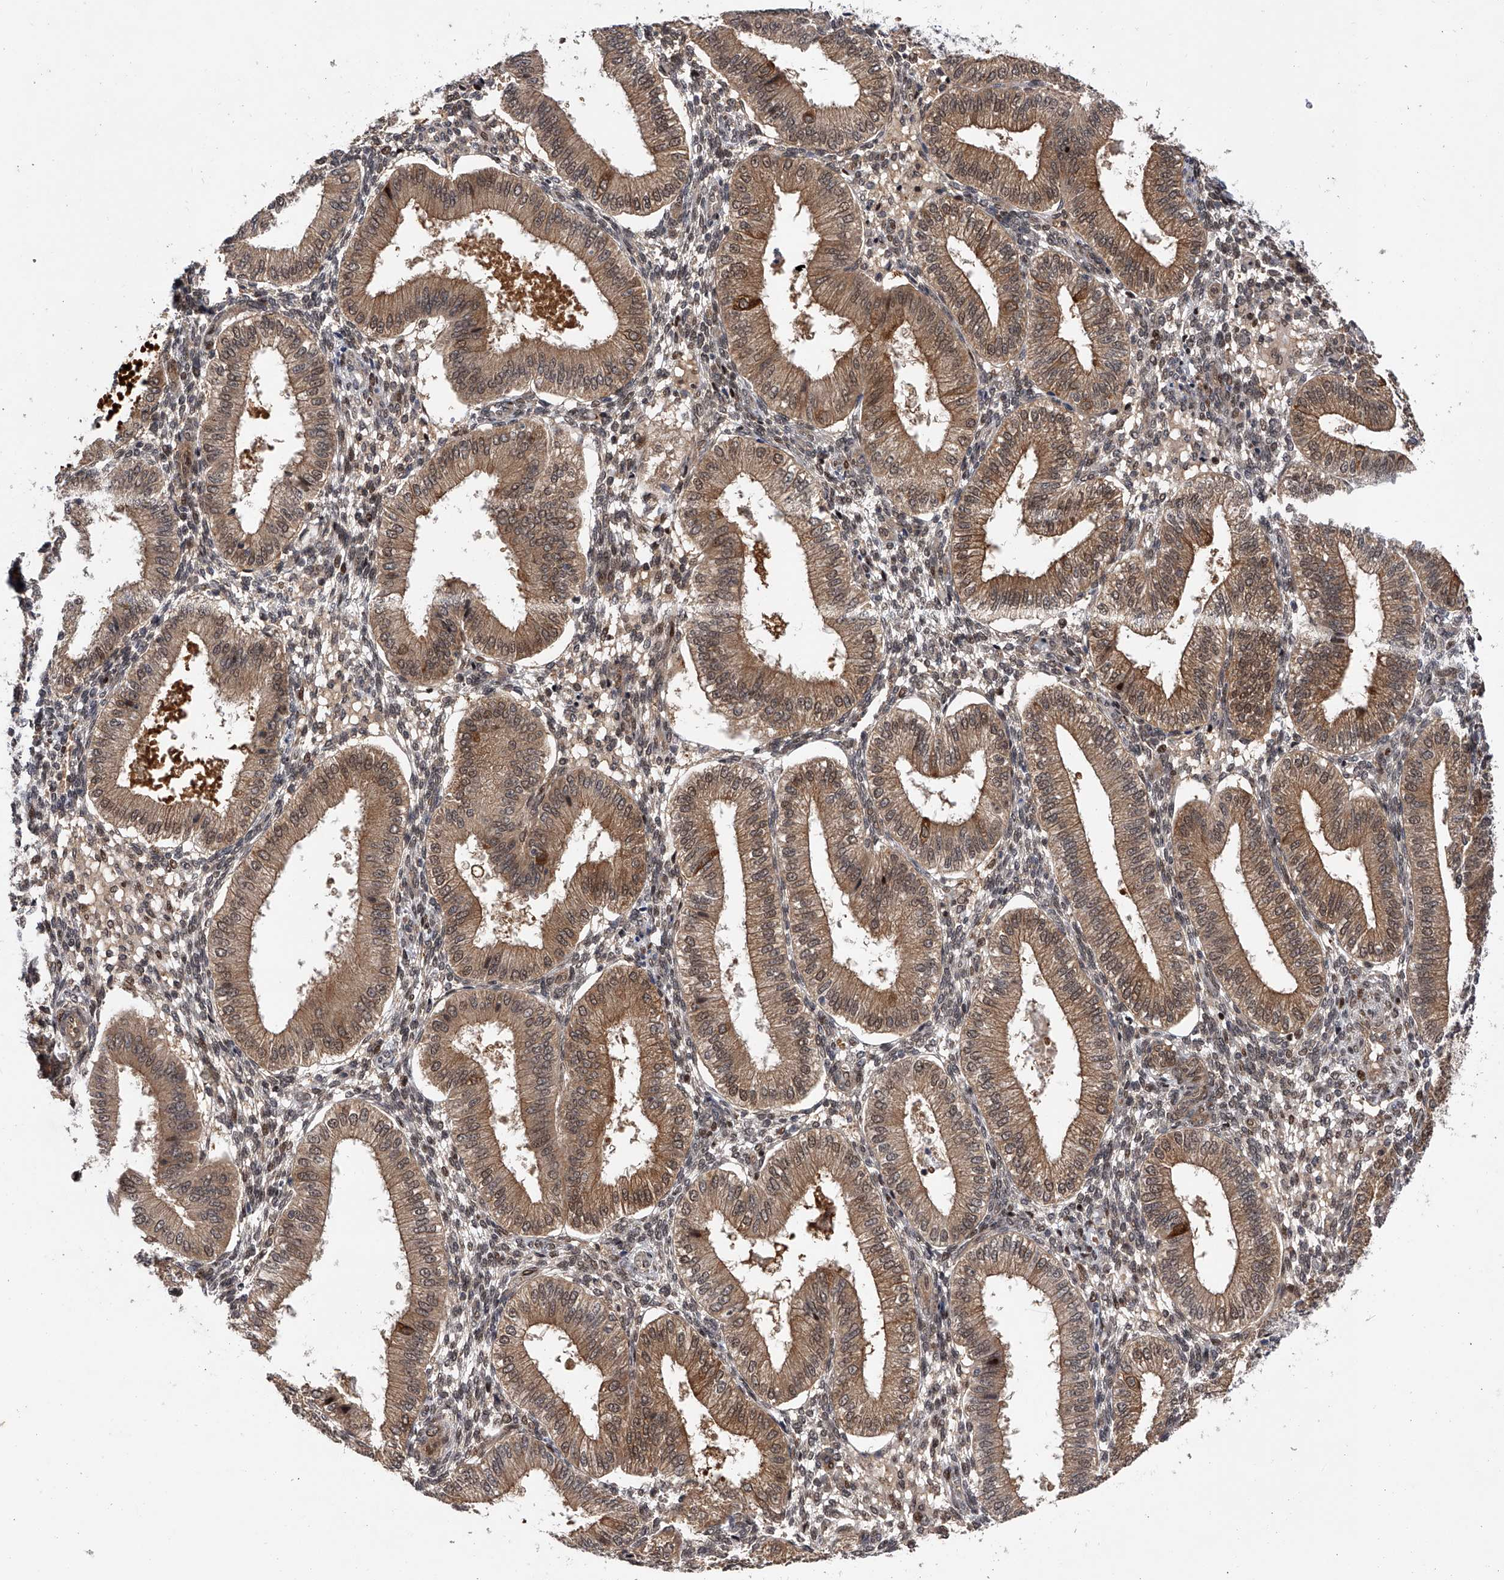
{"staining": {"intensity": "moderate", "quantity": "25%-75%", "location": "cytoplasmic/membranous,nuclear"}, "tissue": "endometrium", "cell_type": "Cells in endometrial stroma", "image_type": "normal", "snomed": [{"axis": "morphology", "description": "Normal tissue, NOS"}, {"axis": "topography", "description": "Endometrium"}], "caption": "Cells in endometrial stroma exhibit moderate cytoplasmic/membranous,nuclear staining in about 25%-75% of cells in unremarkable endometrium.", "gene": "RWDD2A", "patient": {"sex": "female", "age": 39}}